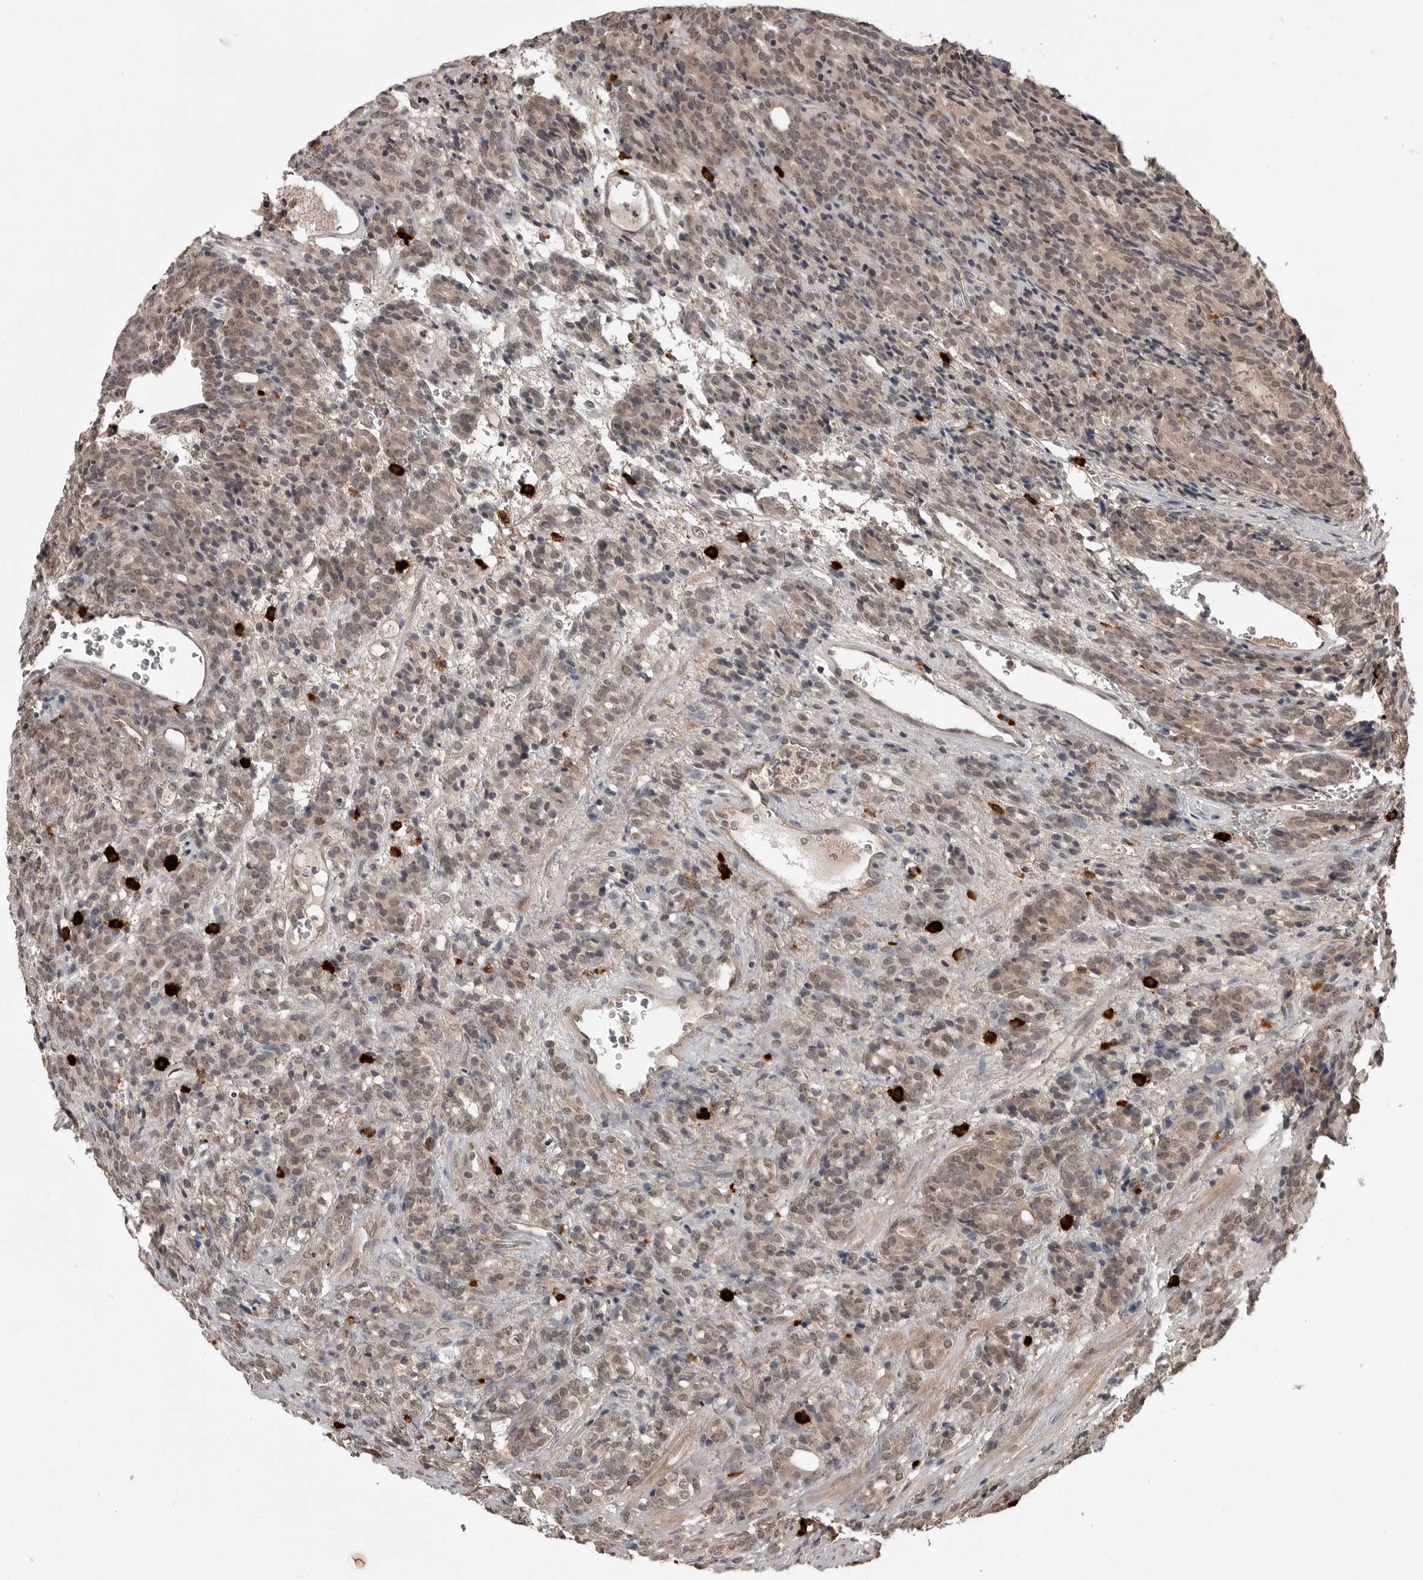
{"staining": {"intensity": "weak", "quantity": "25%-75%", "location": "cytoplasmic/membranous,nuclear"}, "tissue": "prostate cancer", "cell_type": "Tumor cells", "image_type": "cancer", "snomed": [{"axis": "morphology", "description": "Adenocarcinoma, High grade"}, {"axis": "topography", "description": "Prostate"}], "caption": "Prostate high-grade adenocarcinoma tissue reveals weak cytoplasmic/membranous and nuclear staining in about 25%-75% of tumor cells, visualized by immunohistochemistry.", "gene": "IL24", "patient": {"sex": "male", "age": 62}}